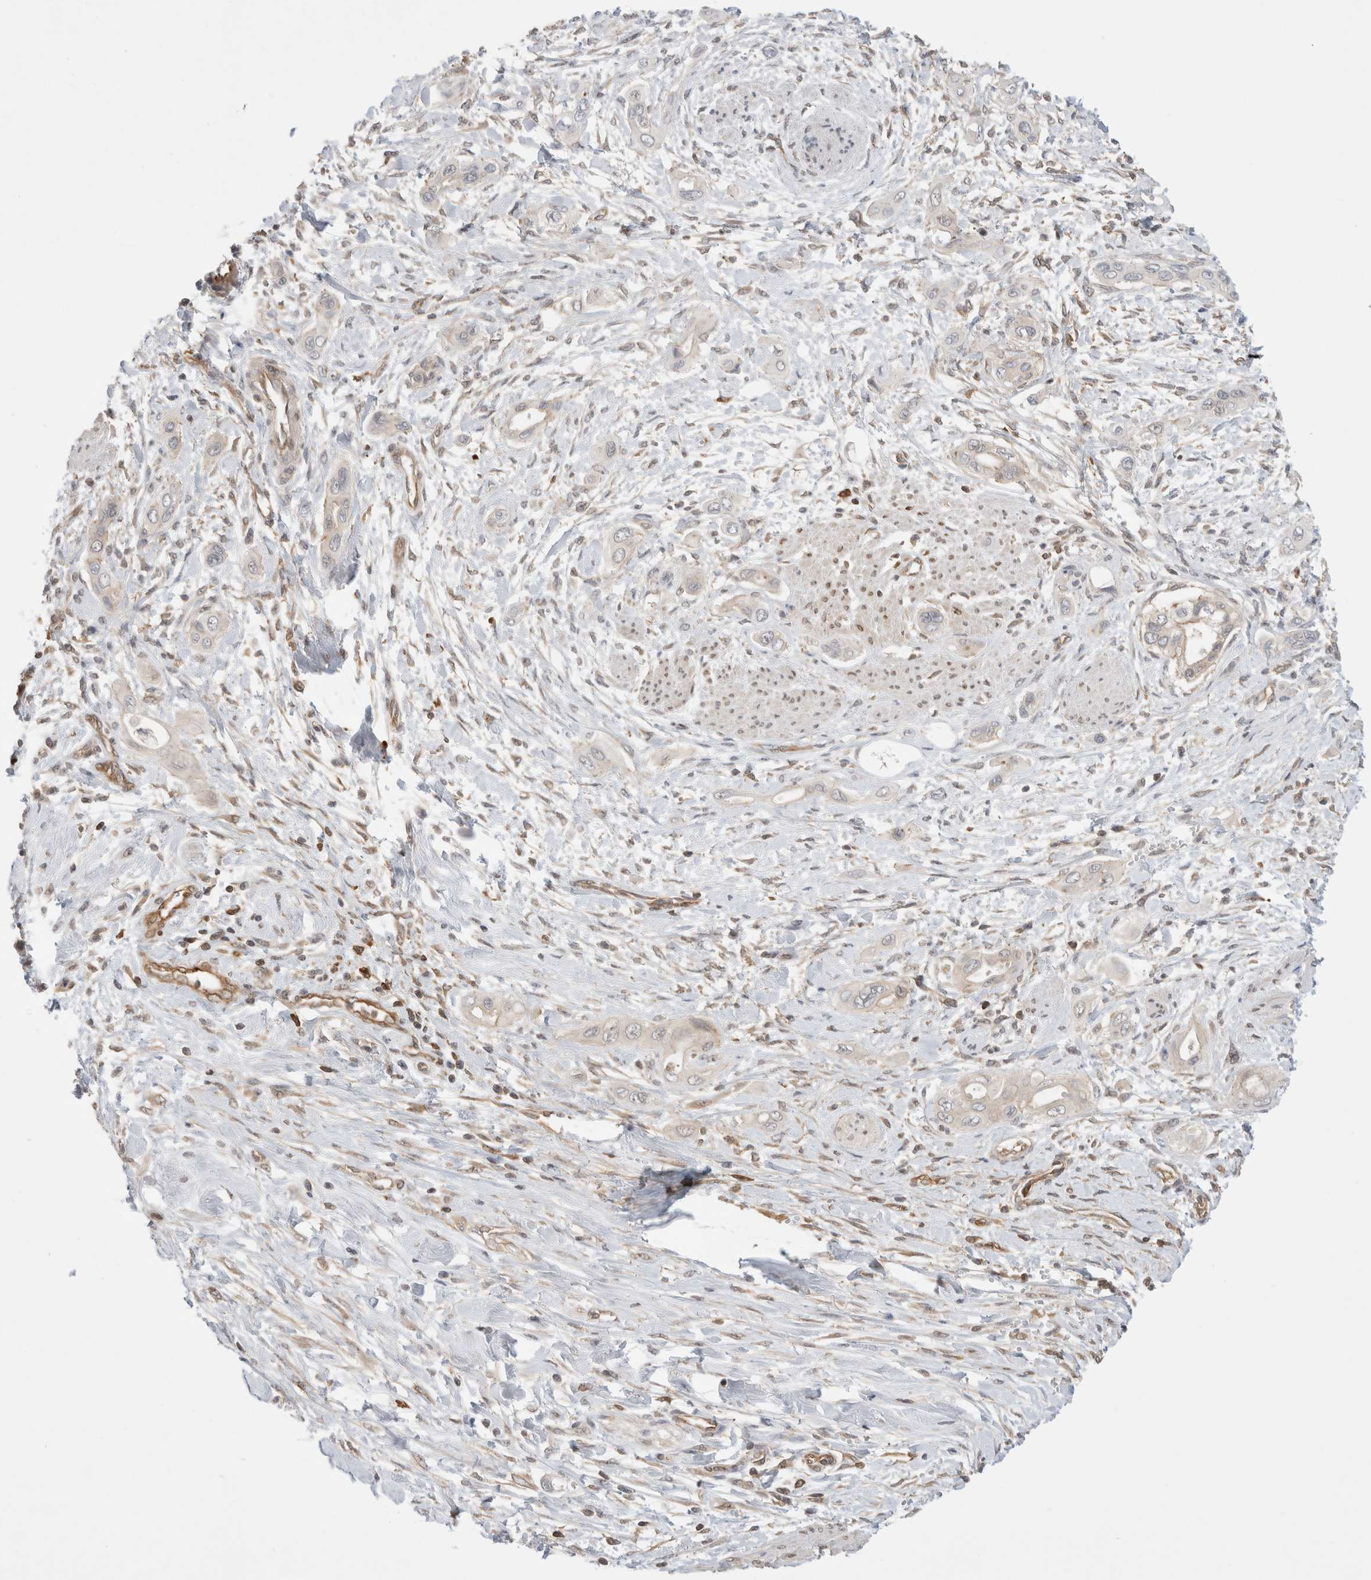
{"staining": {"intensity": "weak", "quantity": "25%-75%", "location": "cytoplasmic/membranous"}, "tissue": "pancreatic cancer", "cell_type": "Tumor cells", "image_type": "cancer", "snomed": [{"axis": "morphology", "description": "Adenocarcinoma, NOS"}, {"axis": "topography", "description": "Pancreas"}], "caption": "Immunohistochemistry (IHC) (DAB) staining of human adenocarcinoma (pancreatic) reveals weak cytoplasmic/membranous protein positivity in about 25%-75% of tumor cells.", "gene": "NFKB1", "patient": {"sex": "male", "age": 59}}